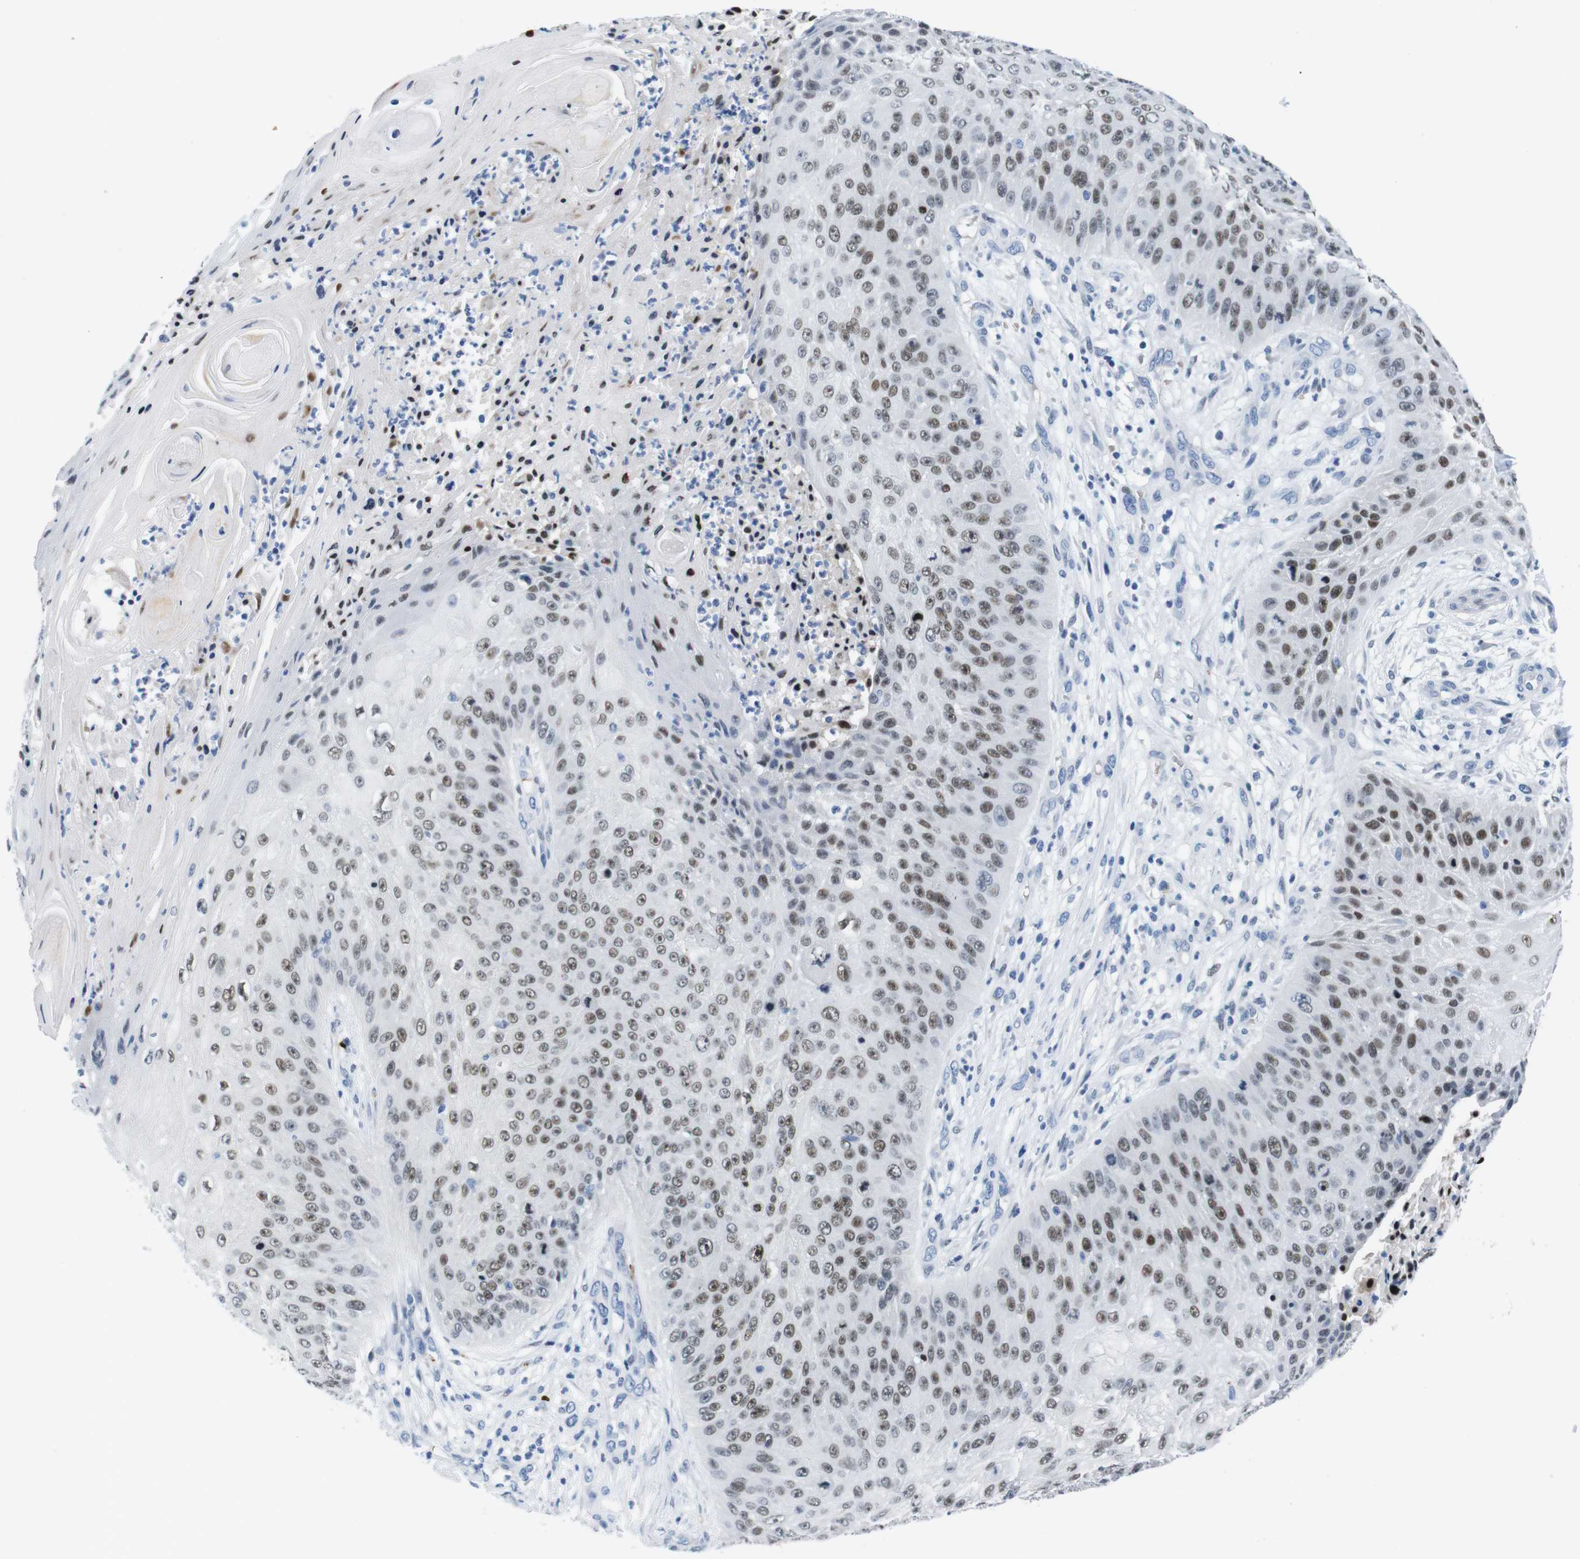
{"staining": {"intensity": "moderate", "quantity": ">75%", "location": "nuclear"}, "tissue": "skin cancer", "cell_type": "Tumor cells", "image_type": "cancer", "snomed": [{"axis": "morphology", "description": "Squamous cell carcinoma, NOS"}, {"axis": "topography", "description": "Skin"}], "caption": "High-power microscopy captured an immunohistochemistry (IHC) image of skin cancer (squamous cell carcinoma), revealing moderate nuclear positivity in about >75% of tumor cells.", "gene": "TFAP2C", "patient": {"sex": "female", "age": 80}}